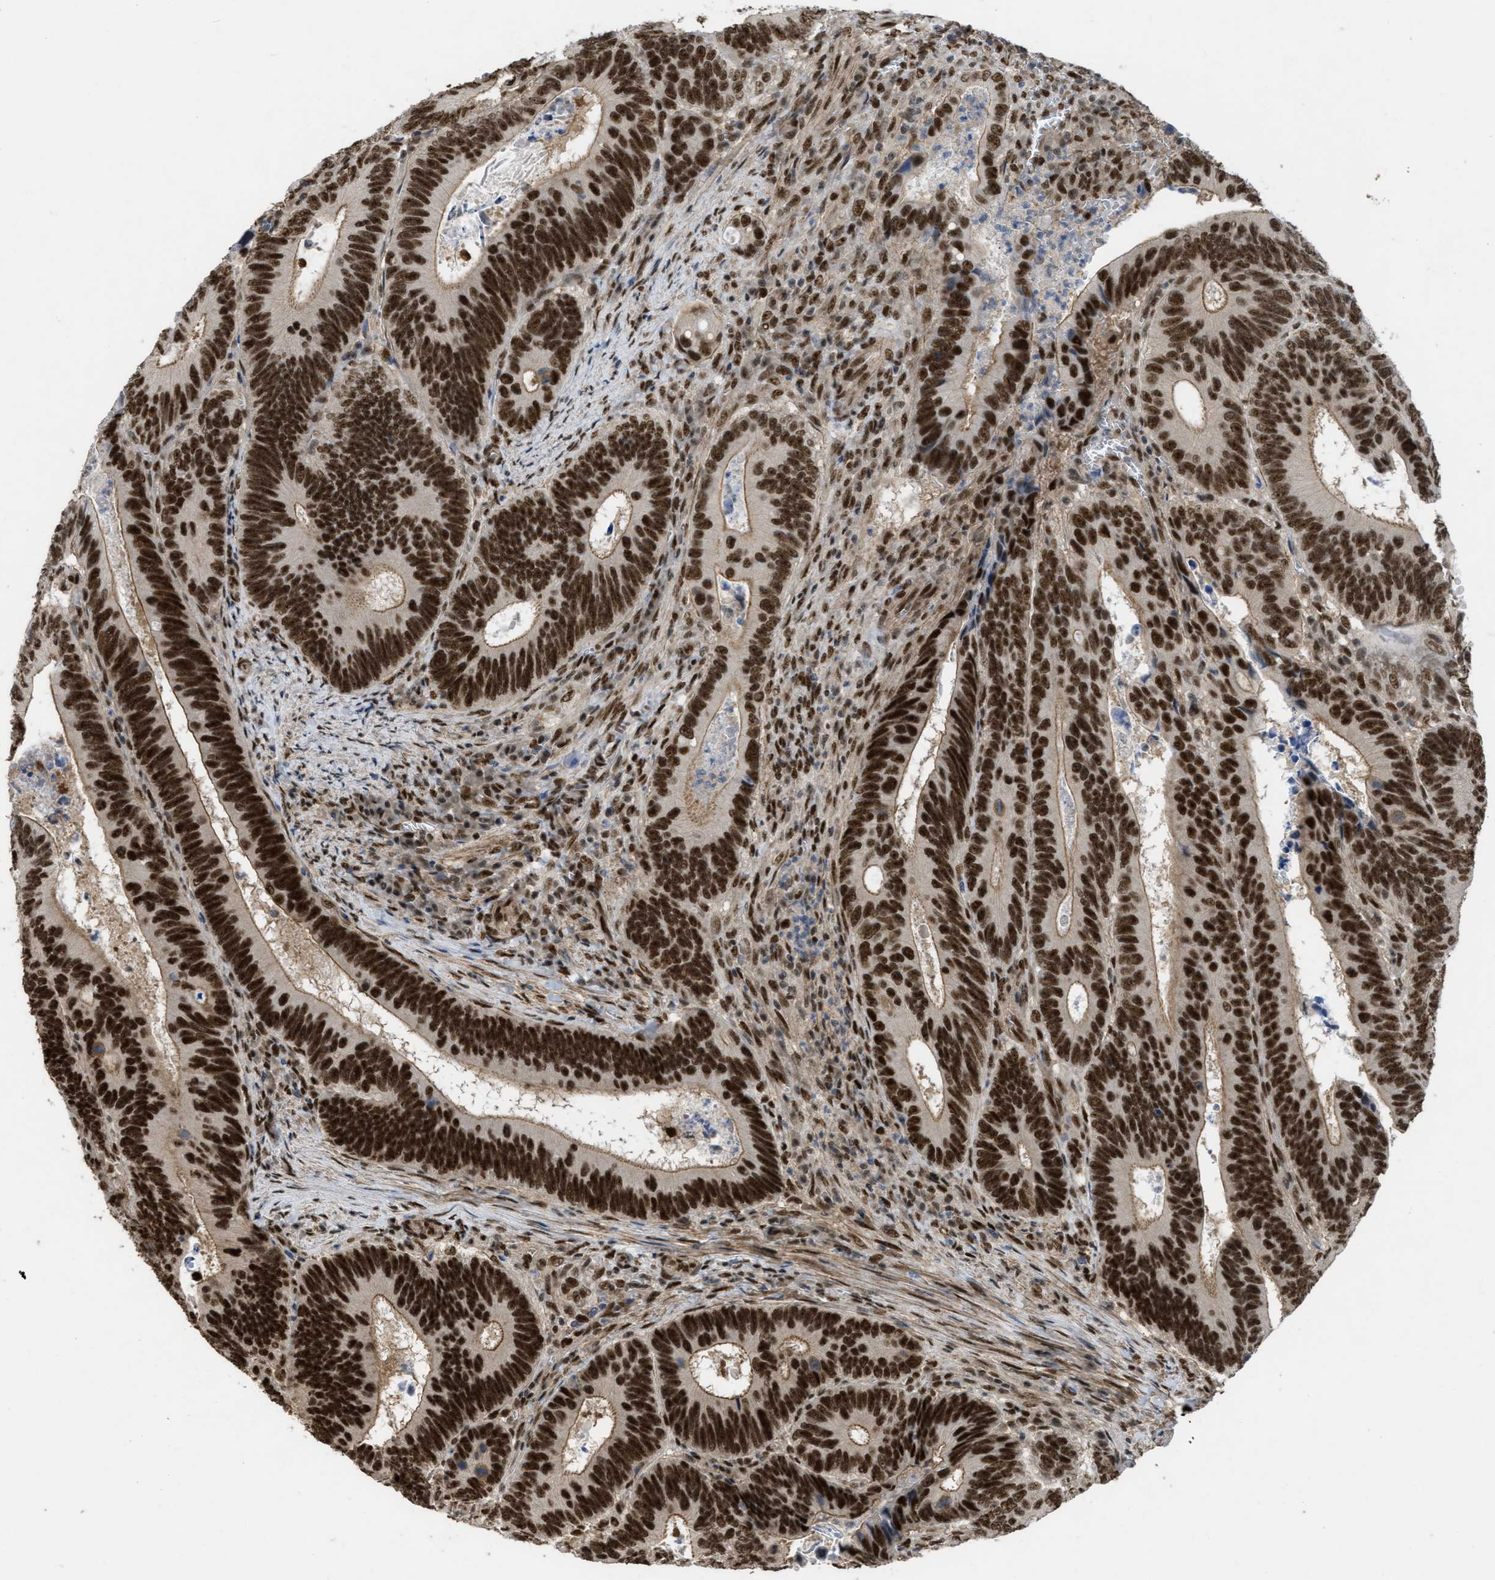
{"staining": {"intensity": "strong", "quantity": ">75%", "location": "nuclear"}, "tissue": "colorectal cancer", "cell_type": "Tumor cells", "image_type": "cancer", "snomed": [{"axis": "morphology", "description": "Inflammation, NOS"}, {"axis": "morphology", "description": "Adenocarcinoma, NOS"}, {"axis": "topography", "description": "Colon"}], "caption": "Colorectal cancer (adenocarcinoma) was stained to show a protein in brown. There is high levels of strong nuclear positivity in about >75% of tumor cells. Using DAB (3,3'-diaminobenzidine) (brown) and hematoxylin (blue) stains, captured at high magnification using brightfield microscopy.", "gene": "CDT1", "patient": {"sex": "male", "age": 72}}